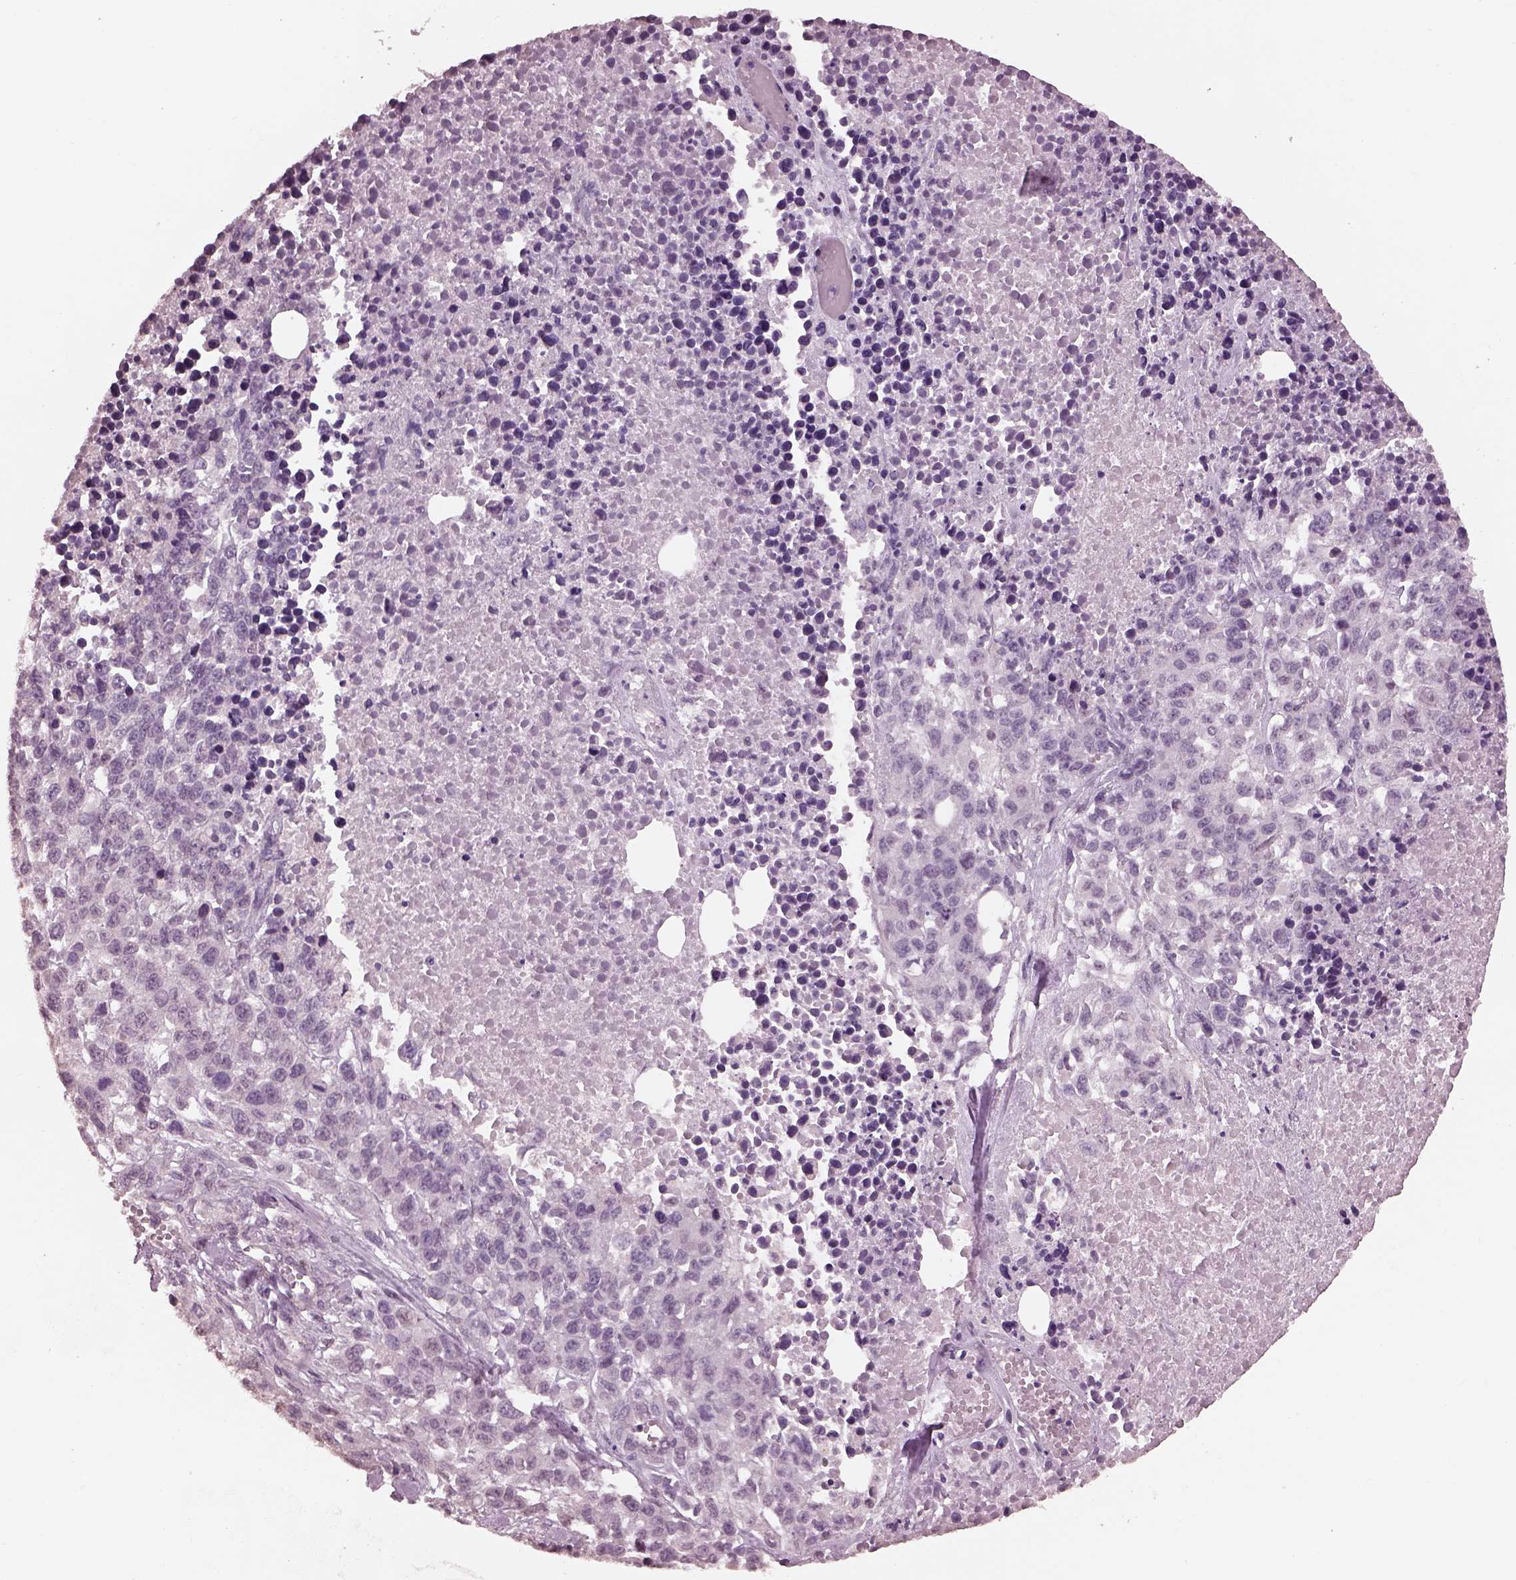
{"staining": {"intensity": "negative", "quantity": "none", "location": "none"}, "tissue": "melanoma", "cell_type": "Tumor cells", "image_type": "cancer", "snomed": [{"axis": "morphology", "description": "Malignant melanoma, Metastatic site"}, {"axis": "topography", "description": "Skin"}], "caption": "Histopathology image shows no significant protein expression in tumor cells of malignant melanoma (metastatic site).", "gene": "TSKS", "patient": {"sex": "male", "age": 84}}